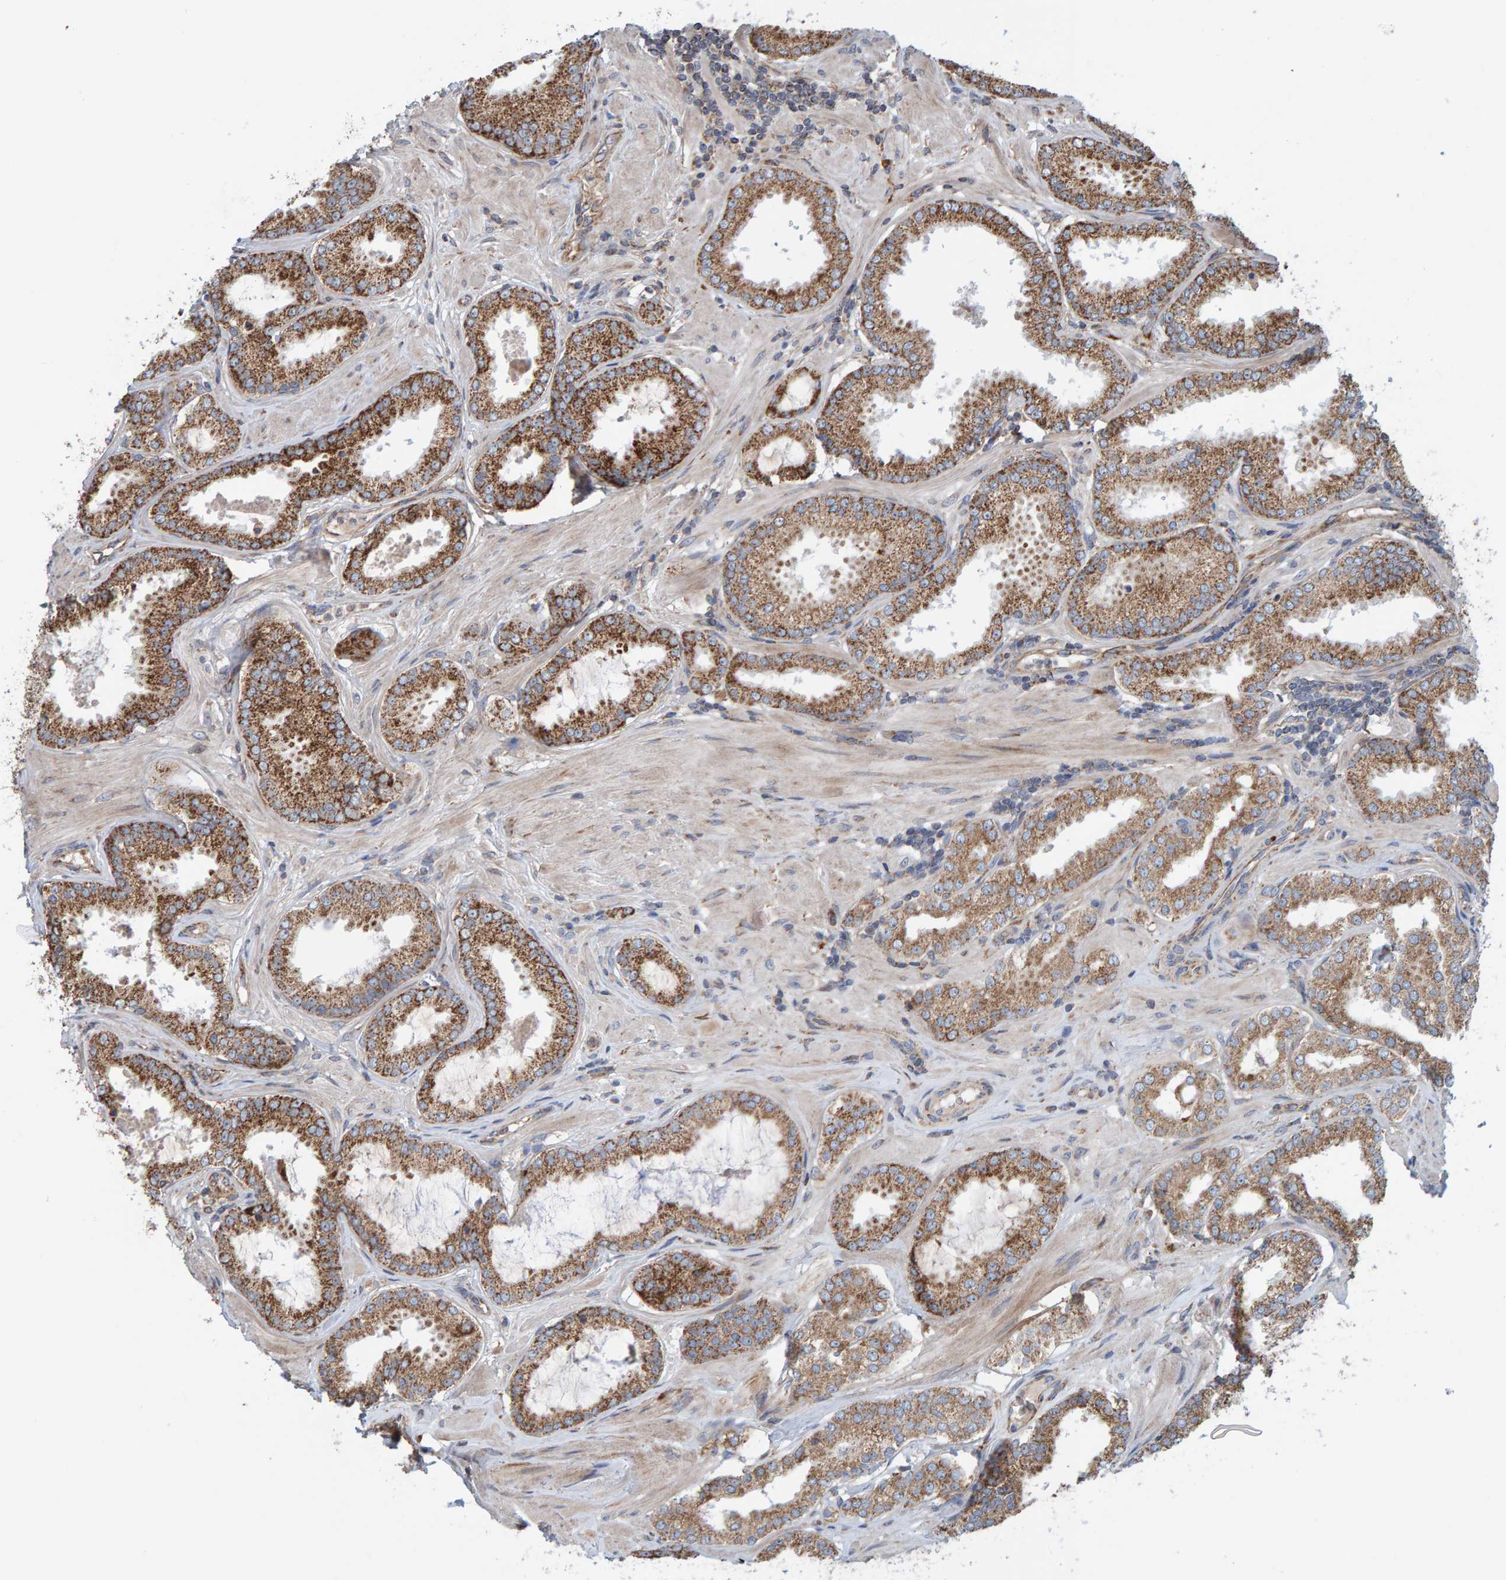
{"staining": {"intensity": "strong", "quantity": ">75%", "location": "cytoplasmic/membranous"}, "tissue": "prostate cancer", "cell_type": "Tumor cells", "image_type": "cancer", "snomed": [{"axis": "morphology", "description": "Adenocarcinoma, Low grade"}, {"axis": "topography", "description": "Prostate"}], "caption": "Immunohistochemistry (IHC) histopathology image of neoplastic tissue: prostate cancer stained using IHC exhibits high levels of strong protein expression localized specifically in the cytoplasmic/membranous of tumor cells, appearing as a cytoplasmic/membranous brown color.", "gene": "MRPL45", "patient": {"sex": "male", "age": 62}}